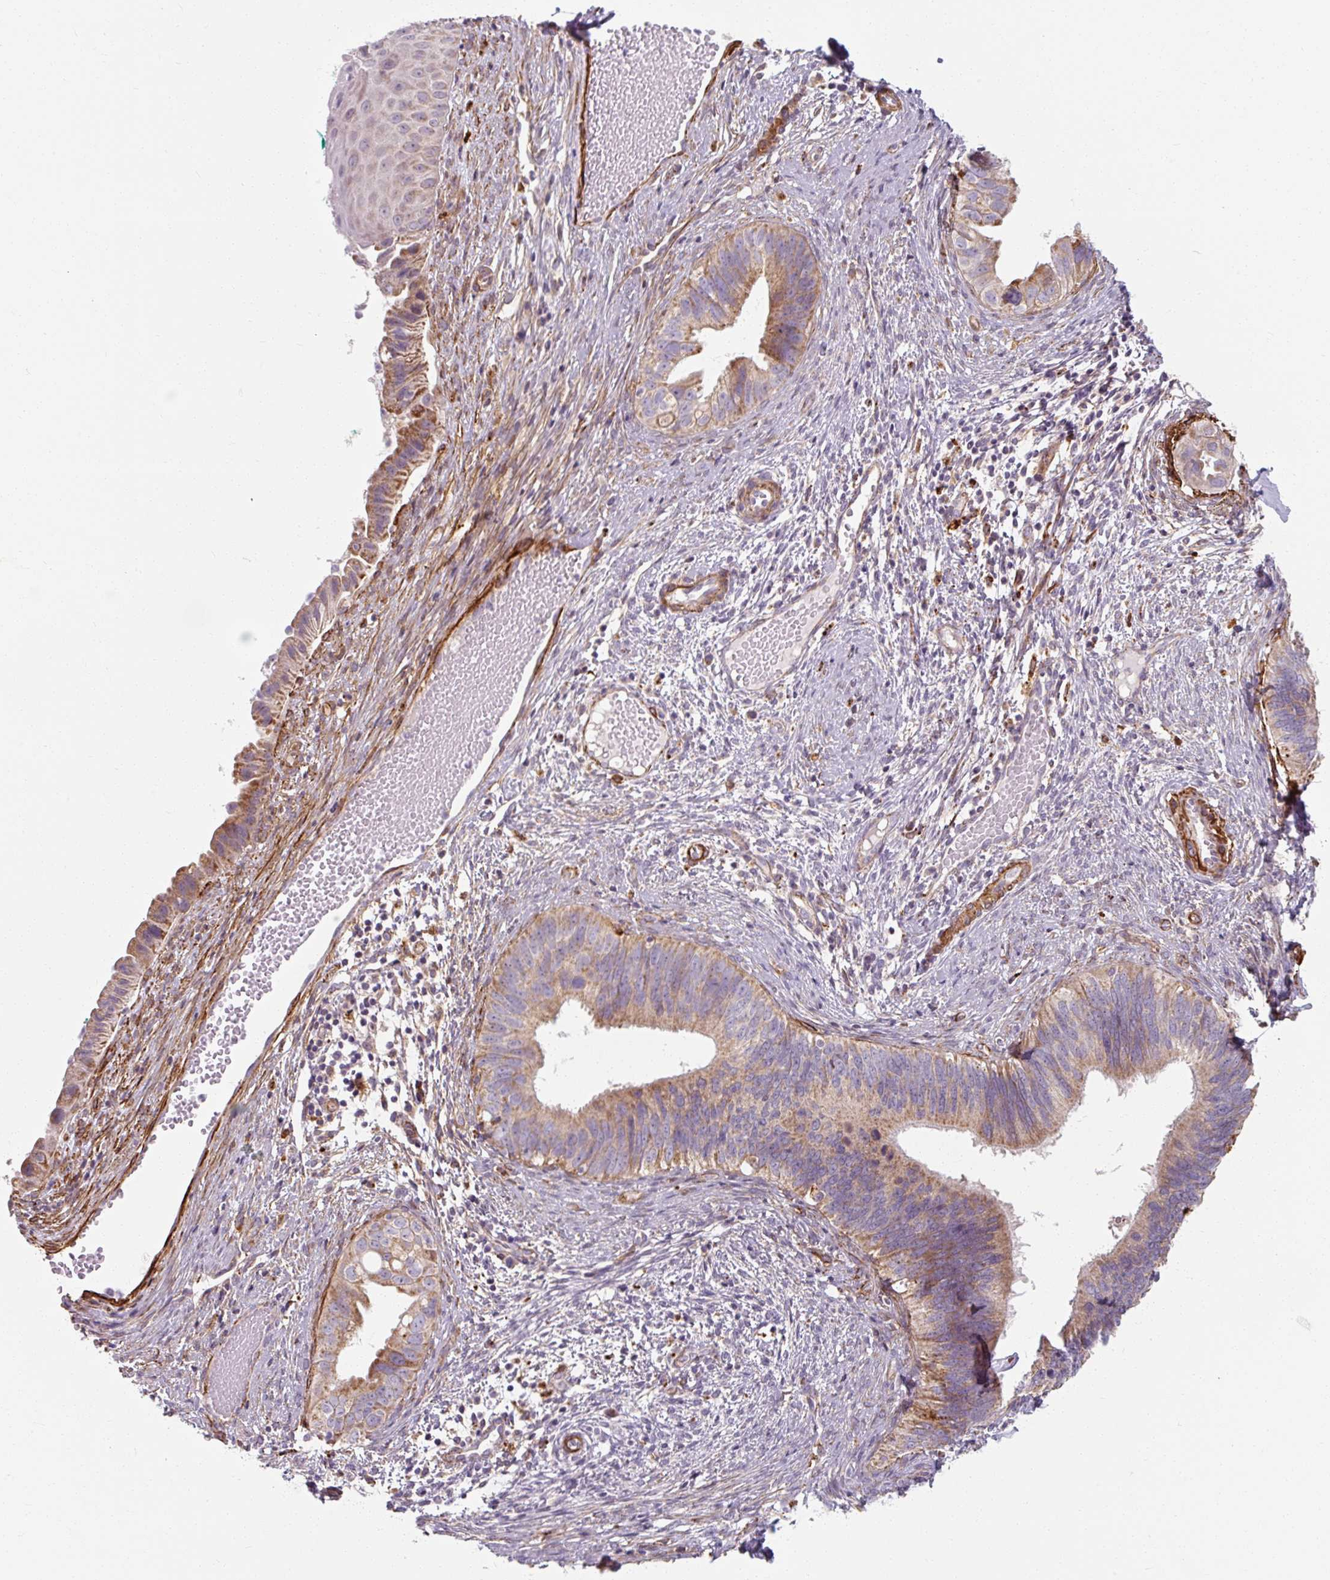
{"staining": {"intensity": "weak", "quantity": "25%-75%", "location": "cytoplasmic/membranous"}, "tissue": "cervical cancer", "cell_type": "Tumor cells", "image_type": "cancer", "snomed": [{"axis": "morphology", "description": "Adenocarcinoma, NOS"}, {"axis": "topography", "description": "Cervix"}], "caption": "The image demonstrates immunohistochemical staining of cervical cancer (adenocarcinoma). There is weak cytoplasmic/membranous staining is seen in approximately 25%-75% of tumor cells. Immunohistochemistry (ihc) stains the protein in brown and the nuclei are stained blue.", "gene": "MRPS5", "patient": {"sex": "female", "age": 42}}